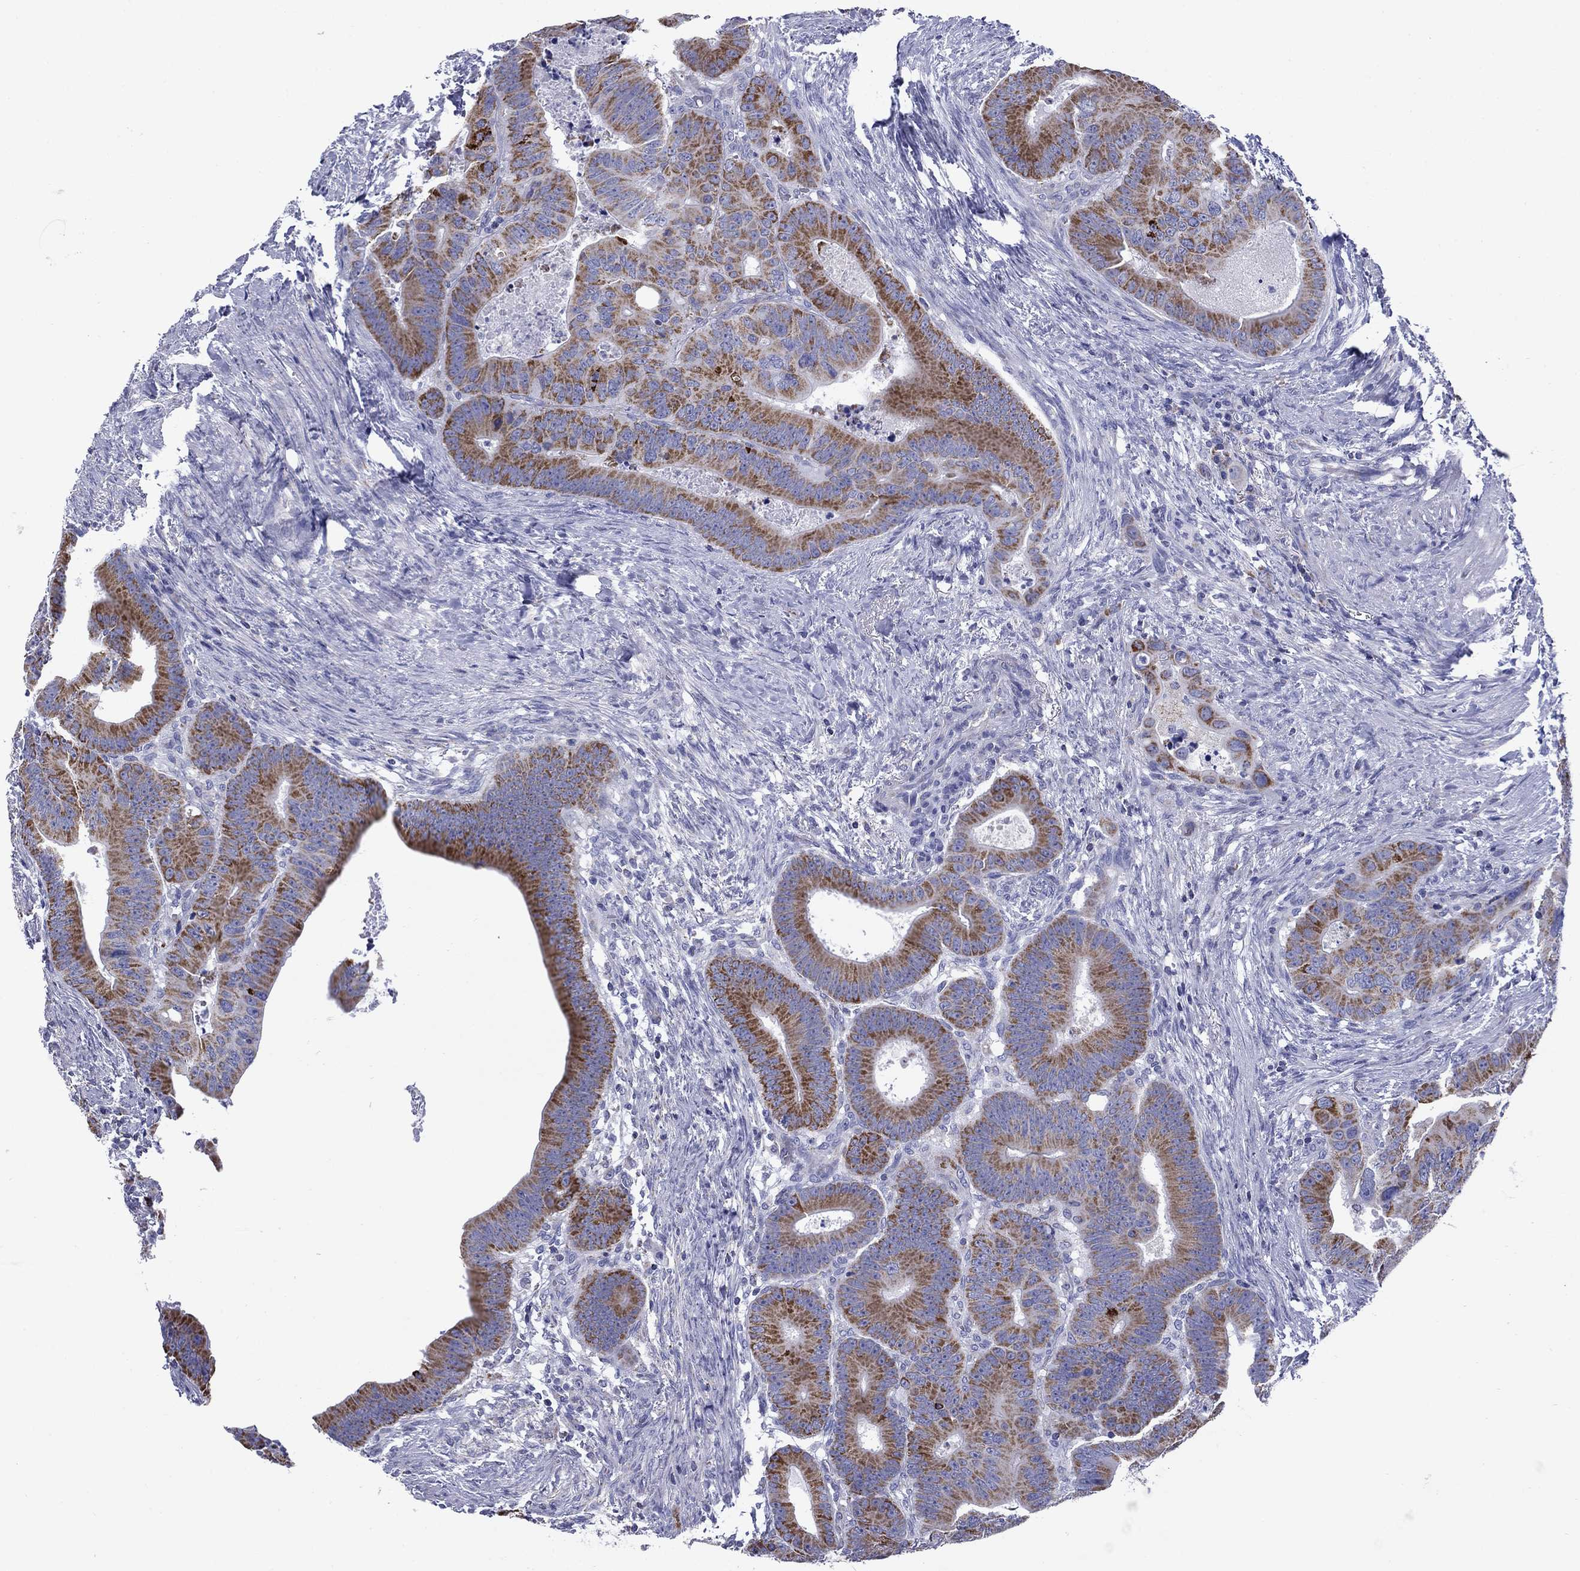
{"staining": {"intensity": "strong", "quantity": "25%-75%", "location": "cytoplasmic/membranous"}, "tissue": "colorectal cancer", "cell_type": "Tumor cells", "image_type": "cancer", "snomed": [{"axis": "morphology", "description": "Adenocarcinoma, NOS"}, {"axis": "topography", "description": "Rectum"}], "caption": "This photomicrograph demonstrates IHC staining of colorectal cancer, with high strong cytoplasmic/membranous positivity in about 25%-75% of tumor cells.", "gene": "ACADSB", "patient": {"sex": "male", "age": 64}}